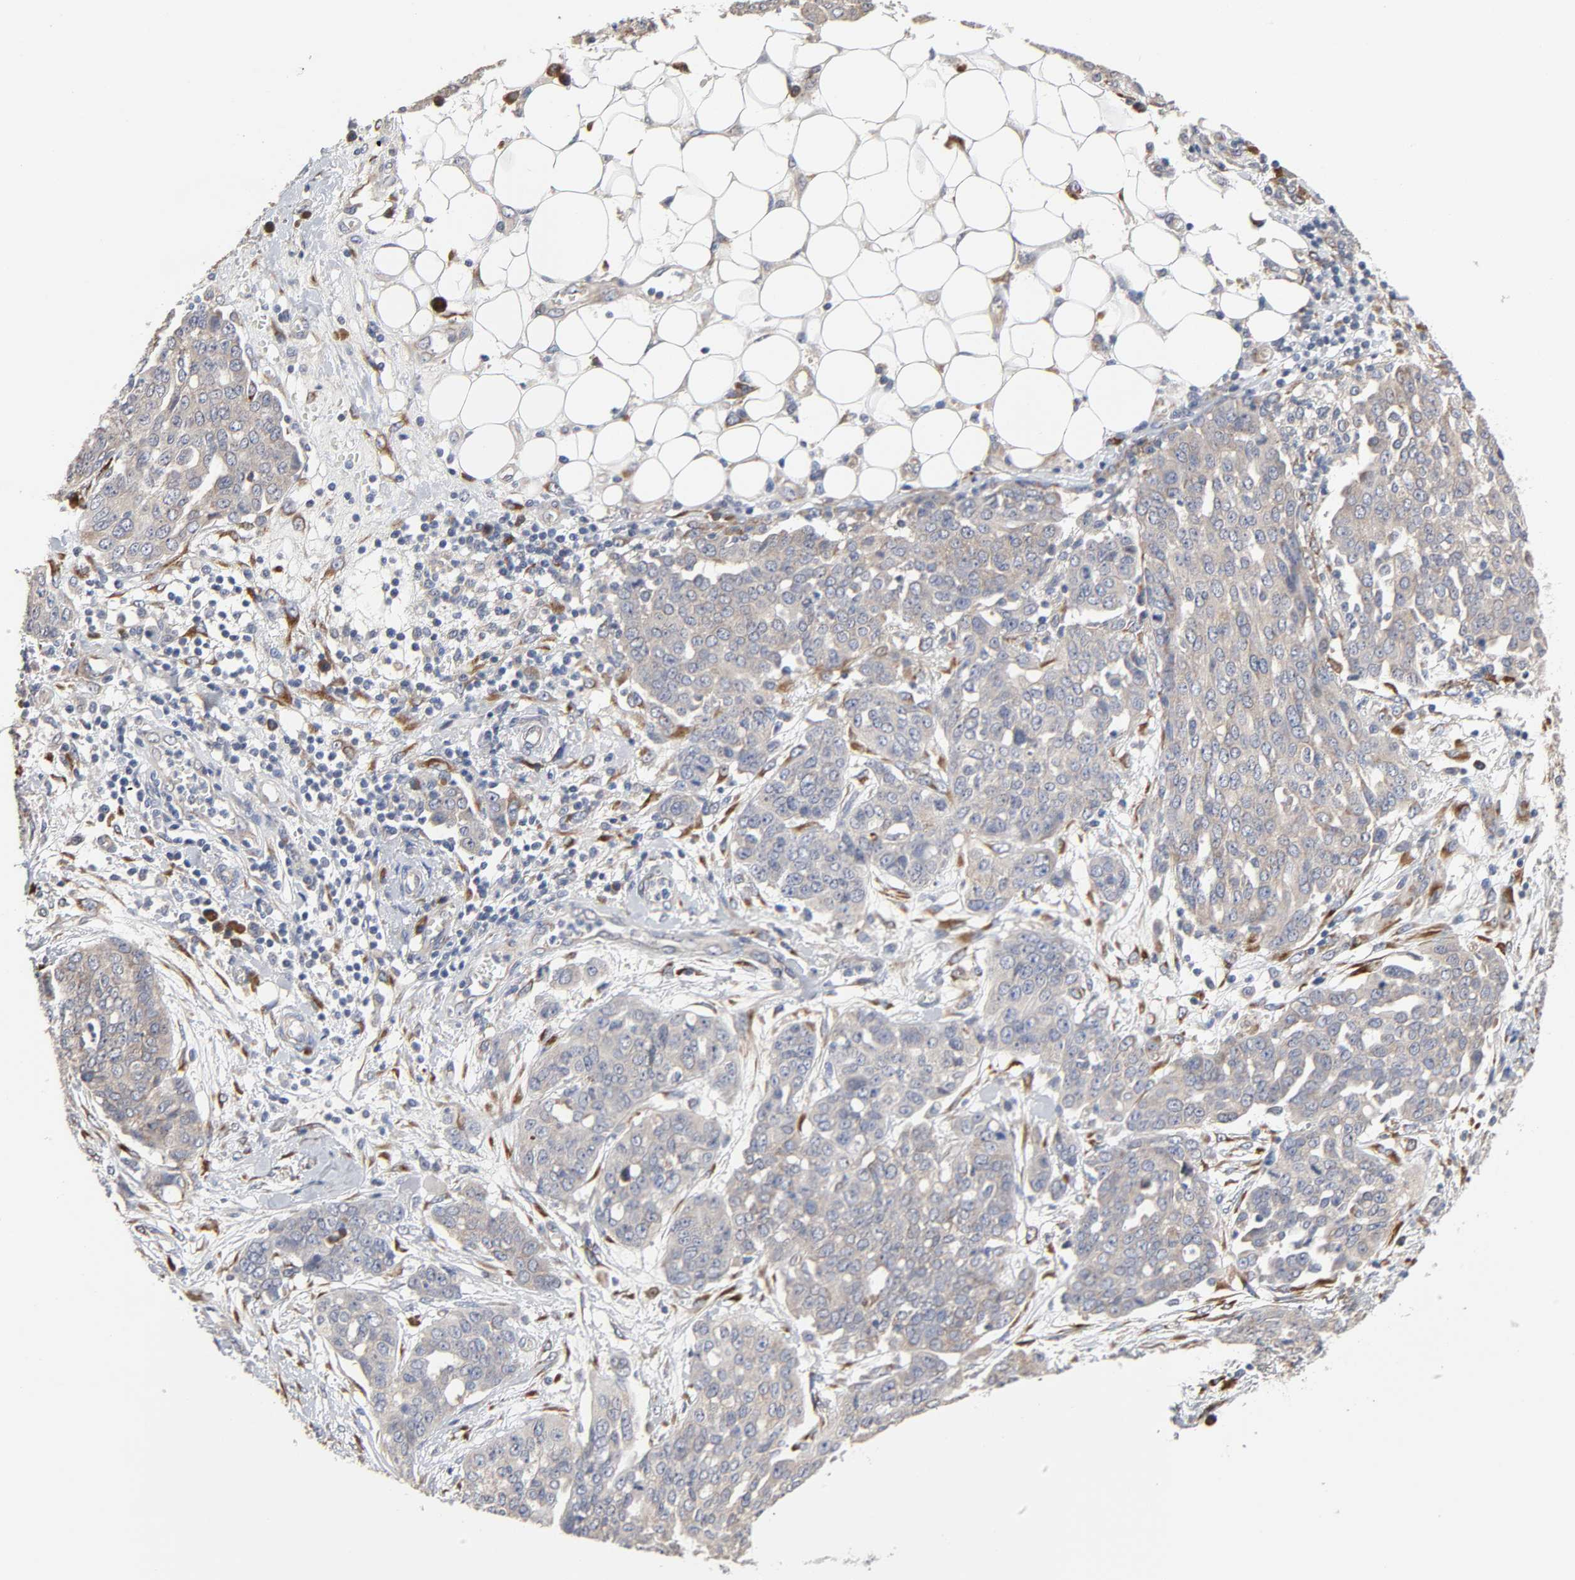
{"staining": {"intensity": "negative", "quantity": "none", "location": "none"}, "tissue": "ovarian cancer", "cell_type": "Tumor cells", "image_type": "cancer", "snomed": [{"axis": "morphology", "description": "Cystadenocarcinoma, serous, NOS"}, {"axis": "topography", "description": "Soft tissue"}, {"axis": "topography", "description": "Ovary"}], "caption": "Tumor cells show no significant staining in ovarian cancer (serous cystadenocarcinoma).", "gene": "HDLBP", "patient": {"sex": "female", "age": 57}}